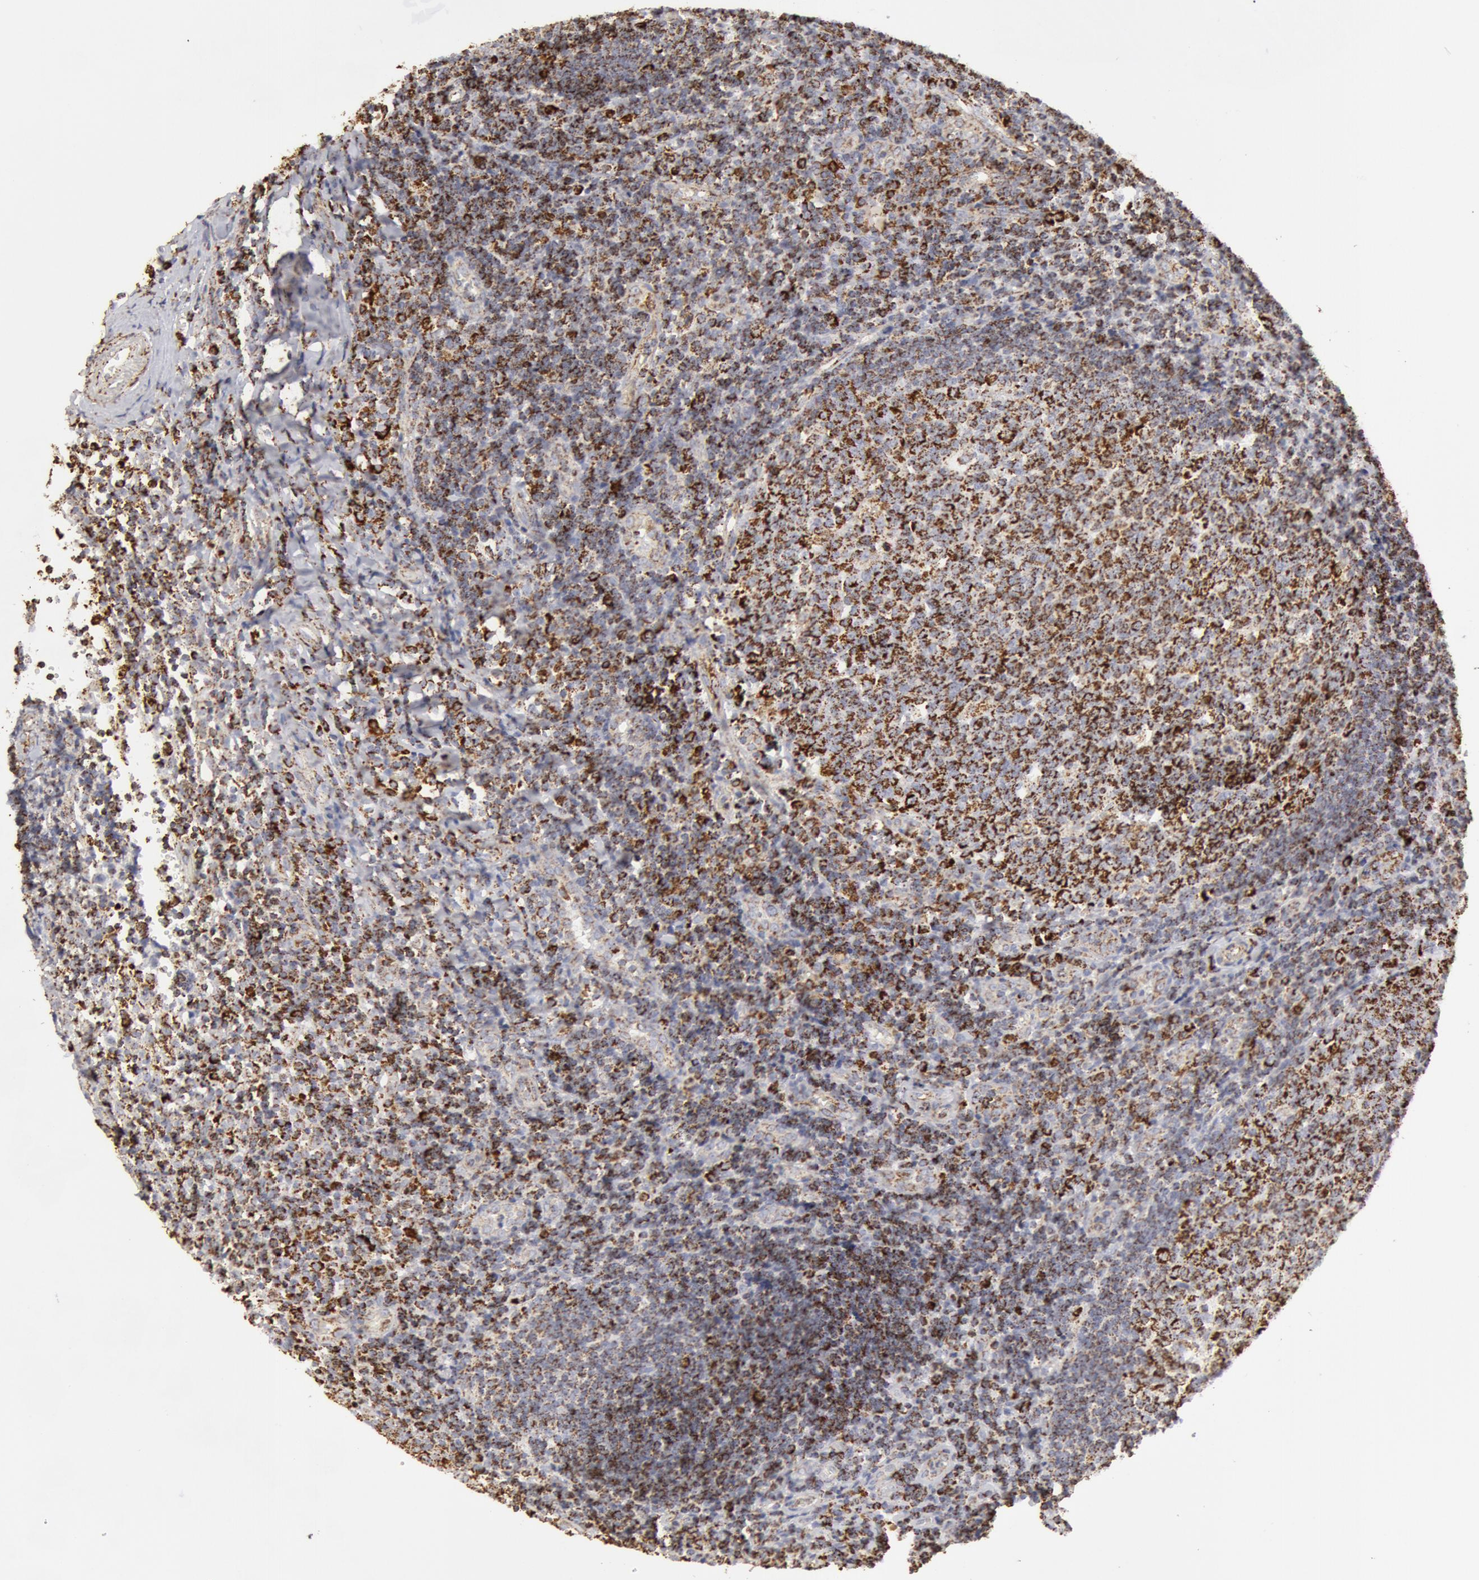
{"staining": {"intensity": "moderate", "quantity": ">75%", "location": "cytoplasmic/membranous"}, "tissue": "tonsil", "cell_type": "Germinal center cells", "image_type": "normal", "snomed": [{"axis": "morphology", "description": "Normal tissue, NOS"}, {"axis": "topography", "description": "Tonsil"}], "caption": "Tonsil was stained to show a protein in brown. There is medium levels of moderate cytoplasmic/membranous staining in approximately >75% of germinal center cells. (IHC, brightfield microscopy, high magnification).", "gene": "ATP5F1B", "patient": {"sex": "female", "age": 41}}